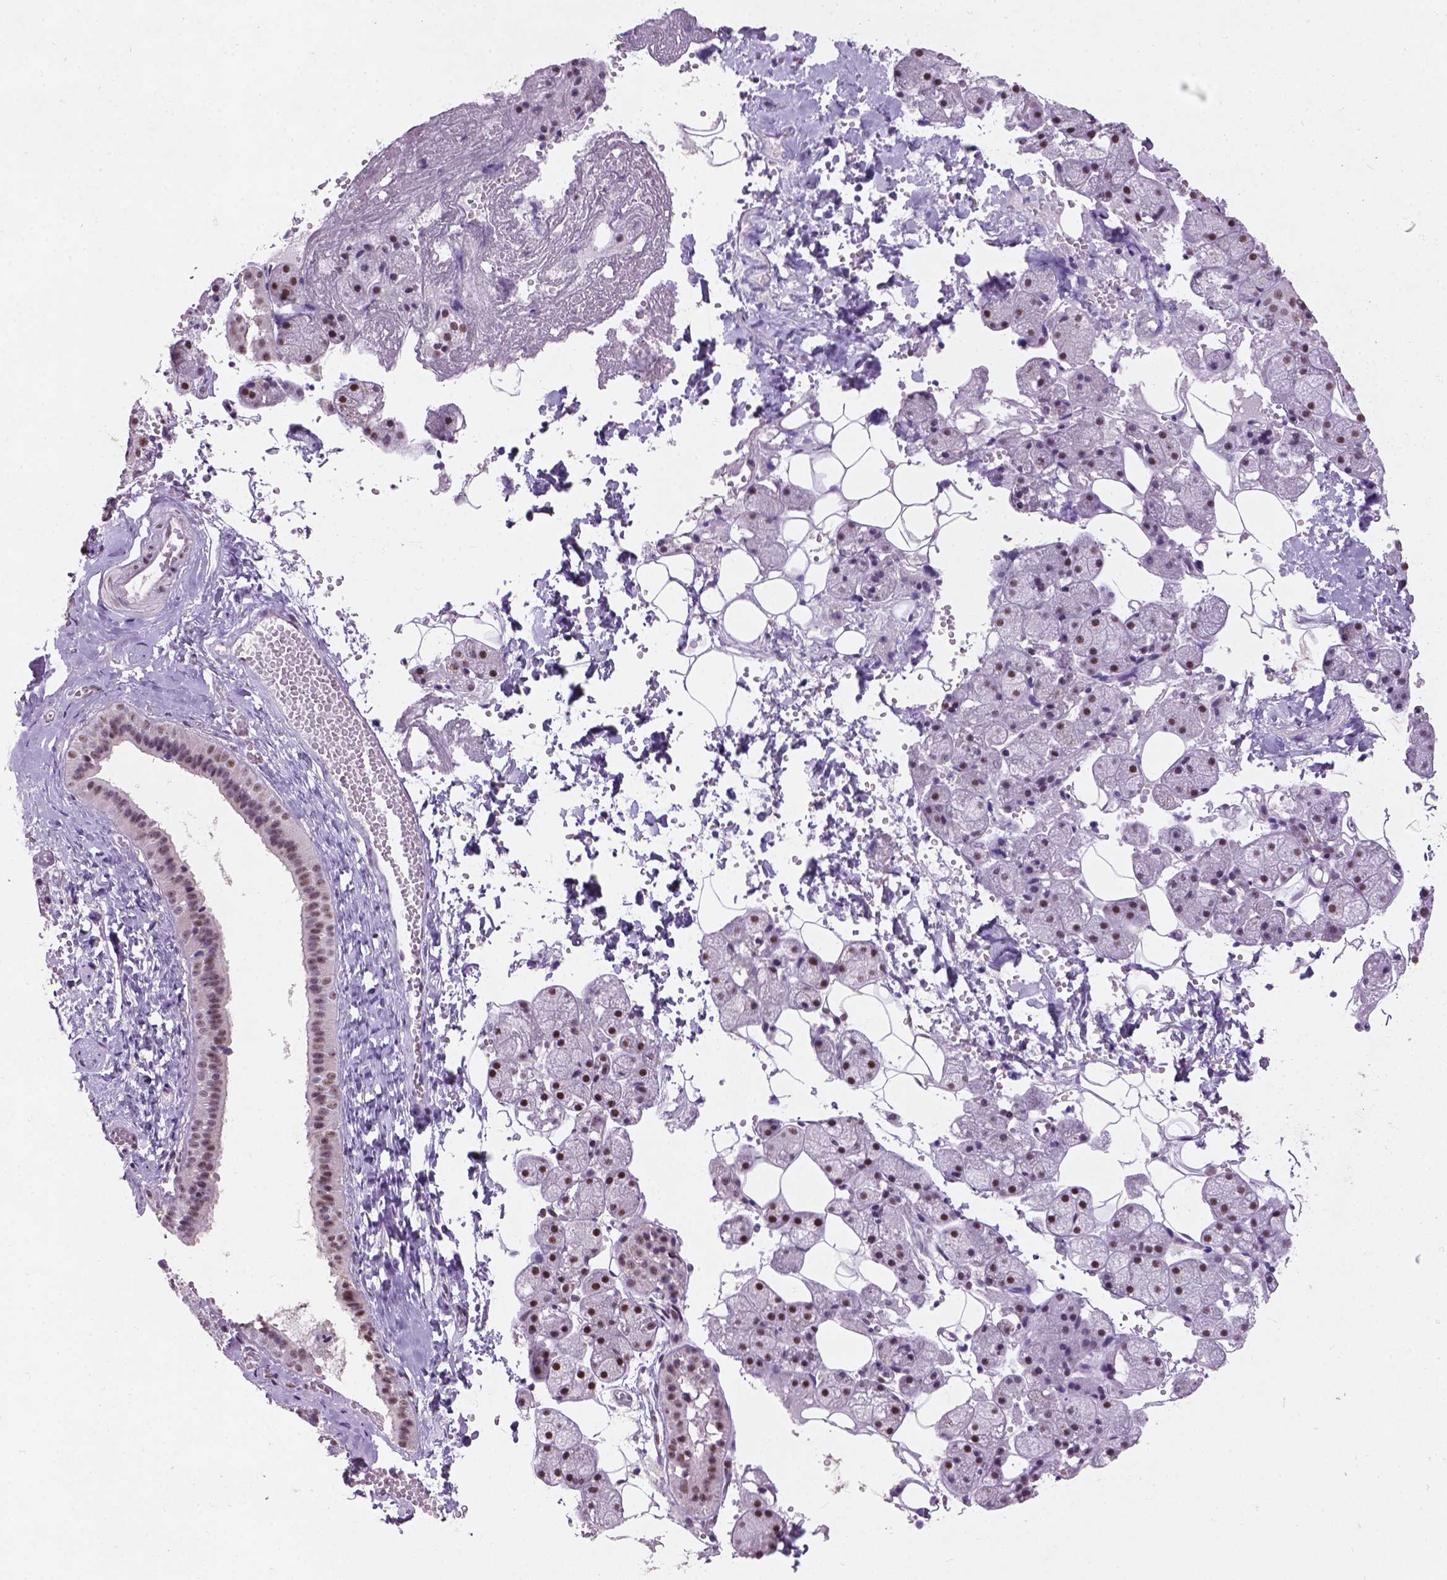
{"staining": {"intensity": "moderate", "quantity": ">75%", "location": "nuclear"}, "tissue": "salivary gland", "cell_type": "Glandular cells", "image_type": "normal", "snomed": [{"axis": "morphology", "description": "Normal tissue, NOS"}, {"axis": "topography", "description": "Salivary gland"}], "caption": "A medium amount of moderate nuclear staining is appreciated in about >75% of glandular cells in benign salivary gland. Nuclei are stained in blue.", "gene": "COIL", "patient": {"sex": "male", "age": 38}}